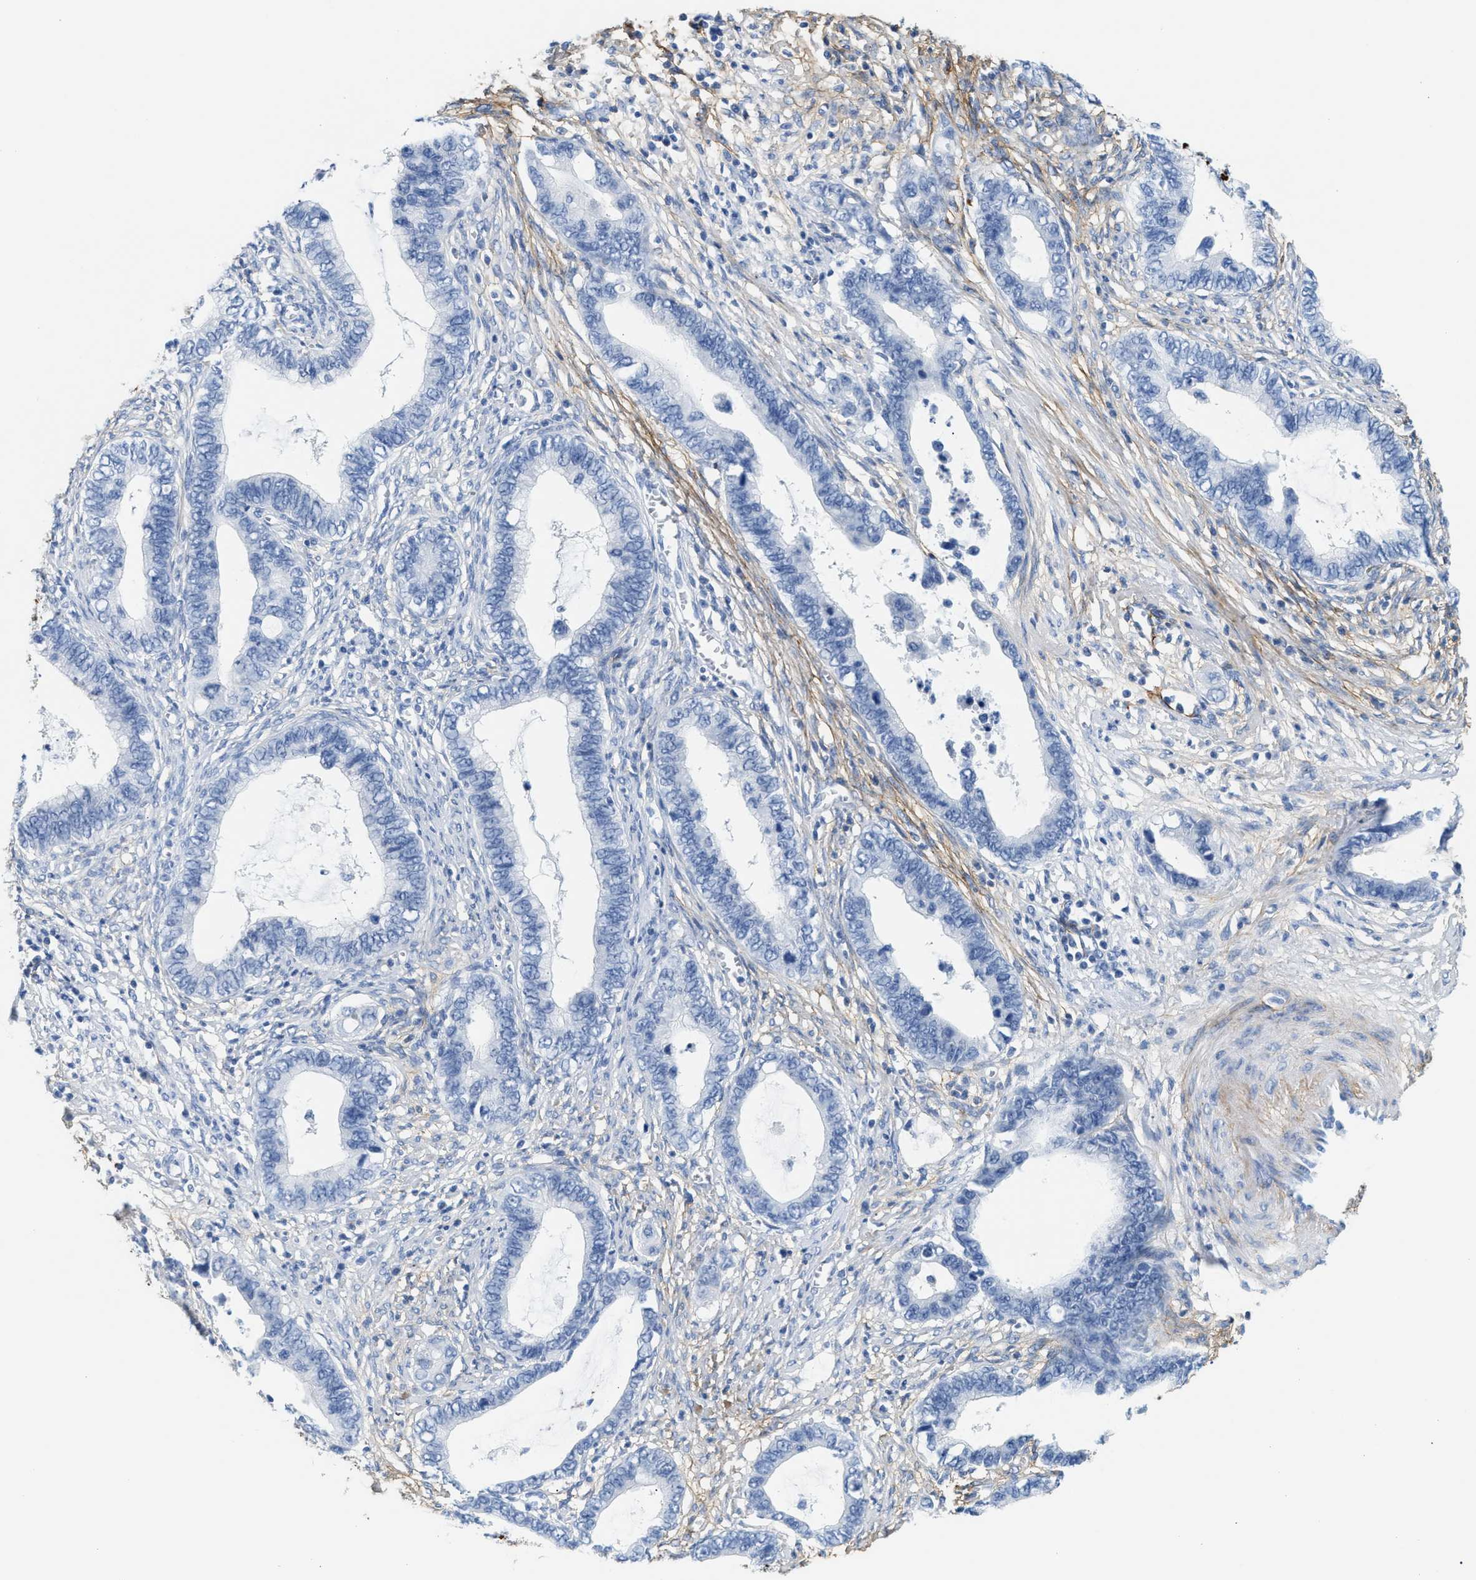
{"staining": {"intensity": "negative", "quantity": "none", "location": "none"}, "tissue": "cervical cancer", "cell_type": "Tumor cells", "image_type": "cancer", "snomed": [{"axis": "morphology", "description": "Adenocarcinoma, NOS"}, {"axis": "topography", "description": "Cervix"}], "caption": "Adenocarcinoma (cervical) stained for a protein using IHC demonstrates no staining tumor cells.", "gene": "TNR", "patient": {"sex": "female", "age": 44}}